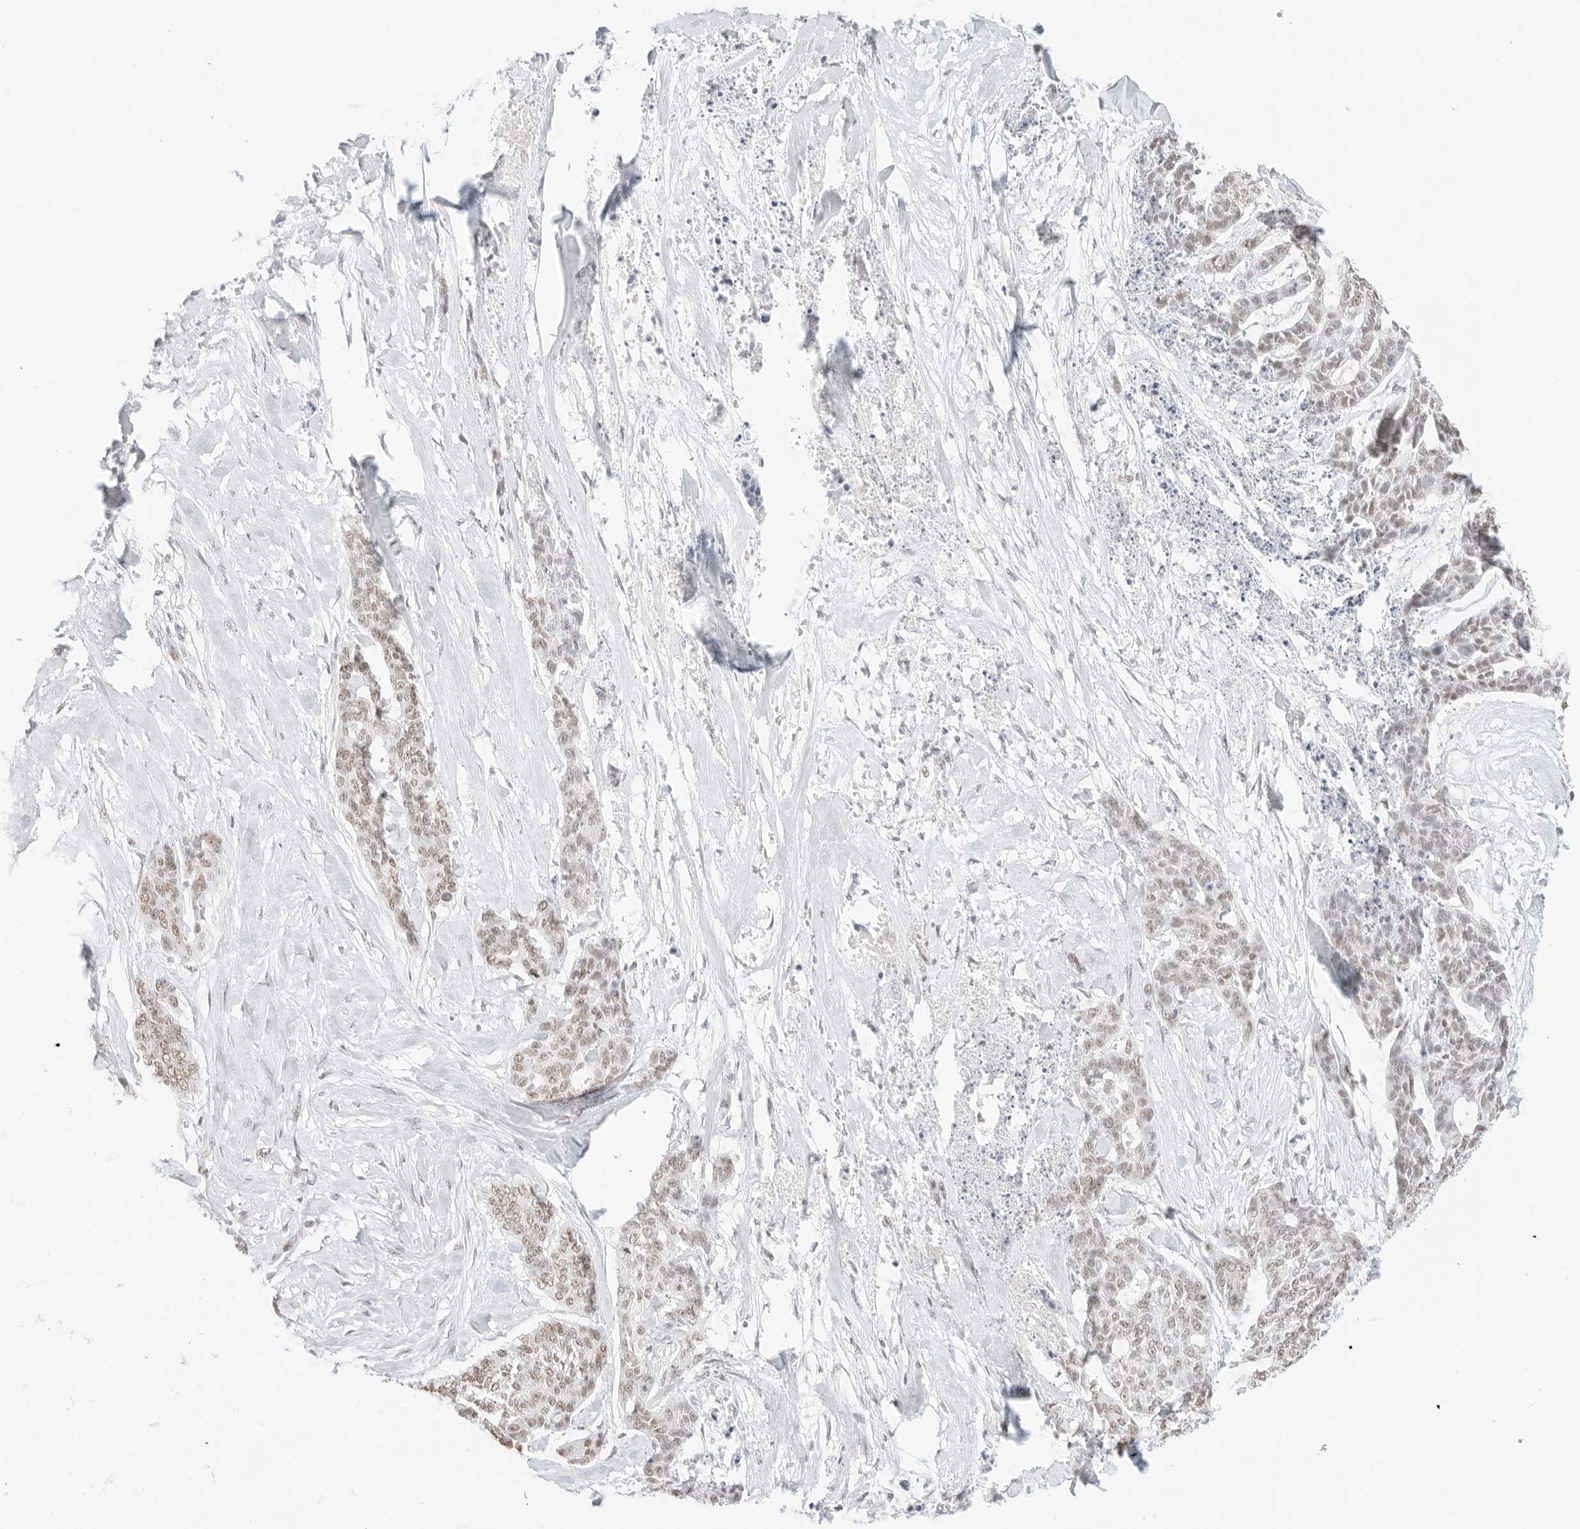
{"staining": {"intensity": "weak", "quantity": ">75%", "location": "nuclear"}, "tissue": "skin cancer", "cell_type": "Tumor cells", "image_type": "cancer", "snomed": [{"axis": "morphology", "description": "Basal cell carcinoma"}, {"axis": "topography", "description": "Skin"}], "caption": "Immunohistochemistry (IHC) of skin cancer (basal cell carcinoma) exhibits low levels of weak nuclear expression in about >75% of tumor cells. The staining was performed using DAB (3,3'-diaminobenzidine), with brown indicating positive protein expression. Nuclei are stained blue with hematoxylin.", "gene": "FBLN5", "patient": {"sex": "female", "age": 64}}